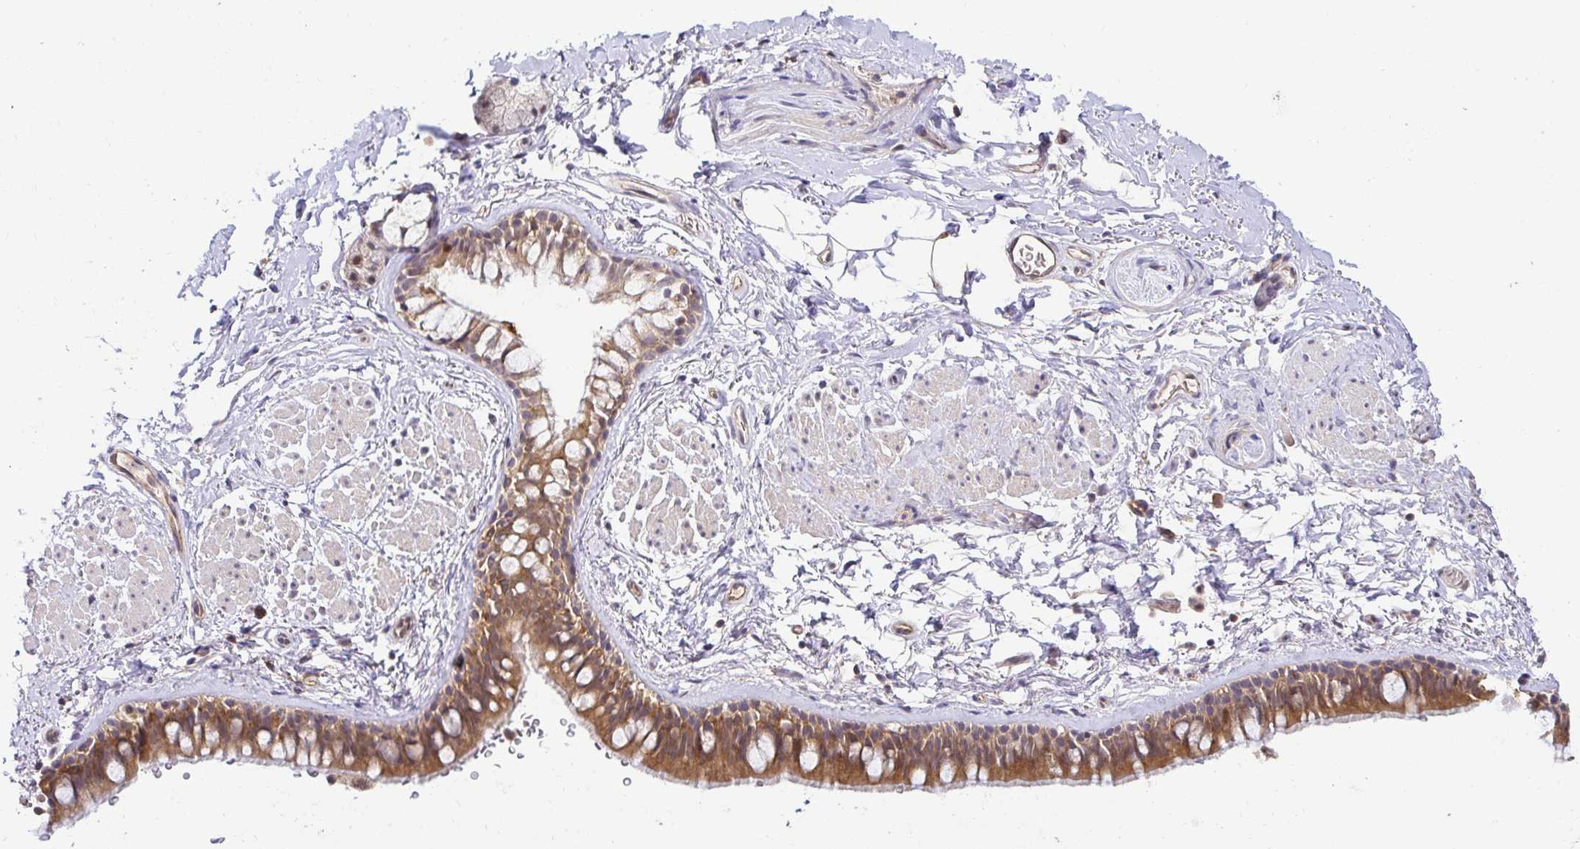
{"staining": {"intensity": "moderate", "quantity": ">75%", "location": "cytoplasmic/membranous,nuclear"}, "tissue": "bronchus", "cell_type": "Respiratory epithelial cells", "image_type": "normal", "snomed": [{"axis": "morphology", "description": "Normal tissue, NOS"}, {"axis": "topography", "description": "Lymph node"}, {"axis": "topography", "description": "Cartilage tissue"}, {"axis": "topography", "description": "Bronchus"}], "caption": "Respiratory epithelial cells reveal medium levels of moderate cytoplasmic/membranous,nuclear staining in approximately >75% of cells in normal bronchus.", "gene": "PSMA4", "patient": {"sex": "female", "age": 70}}